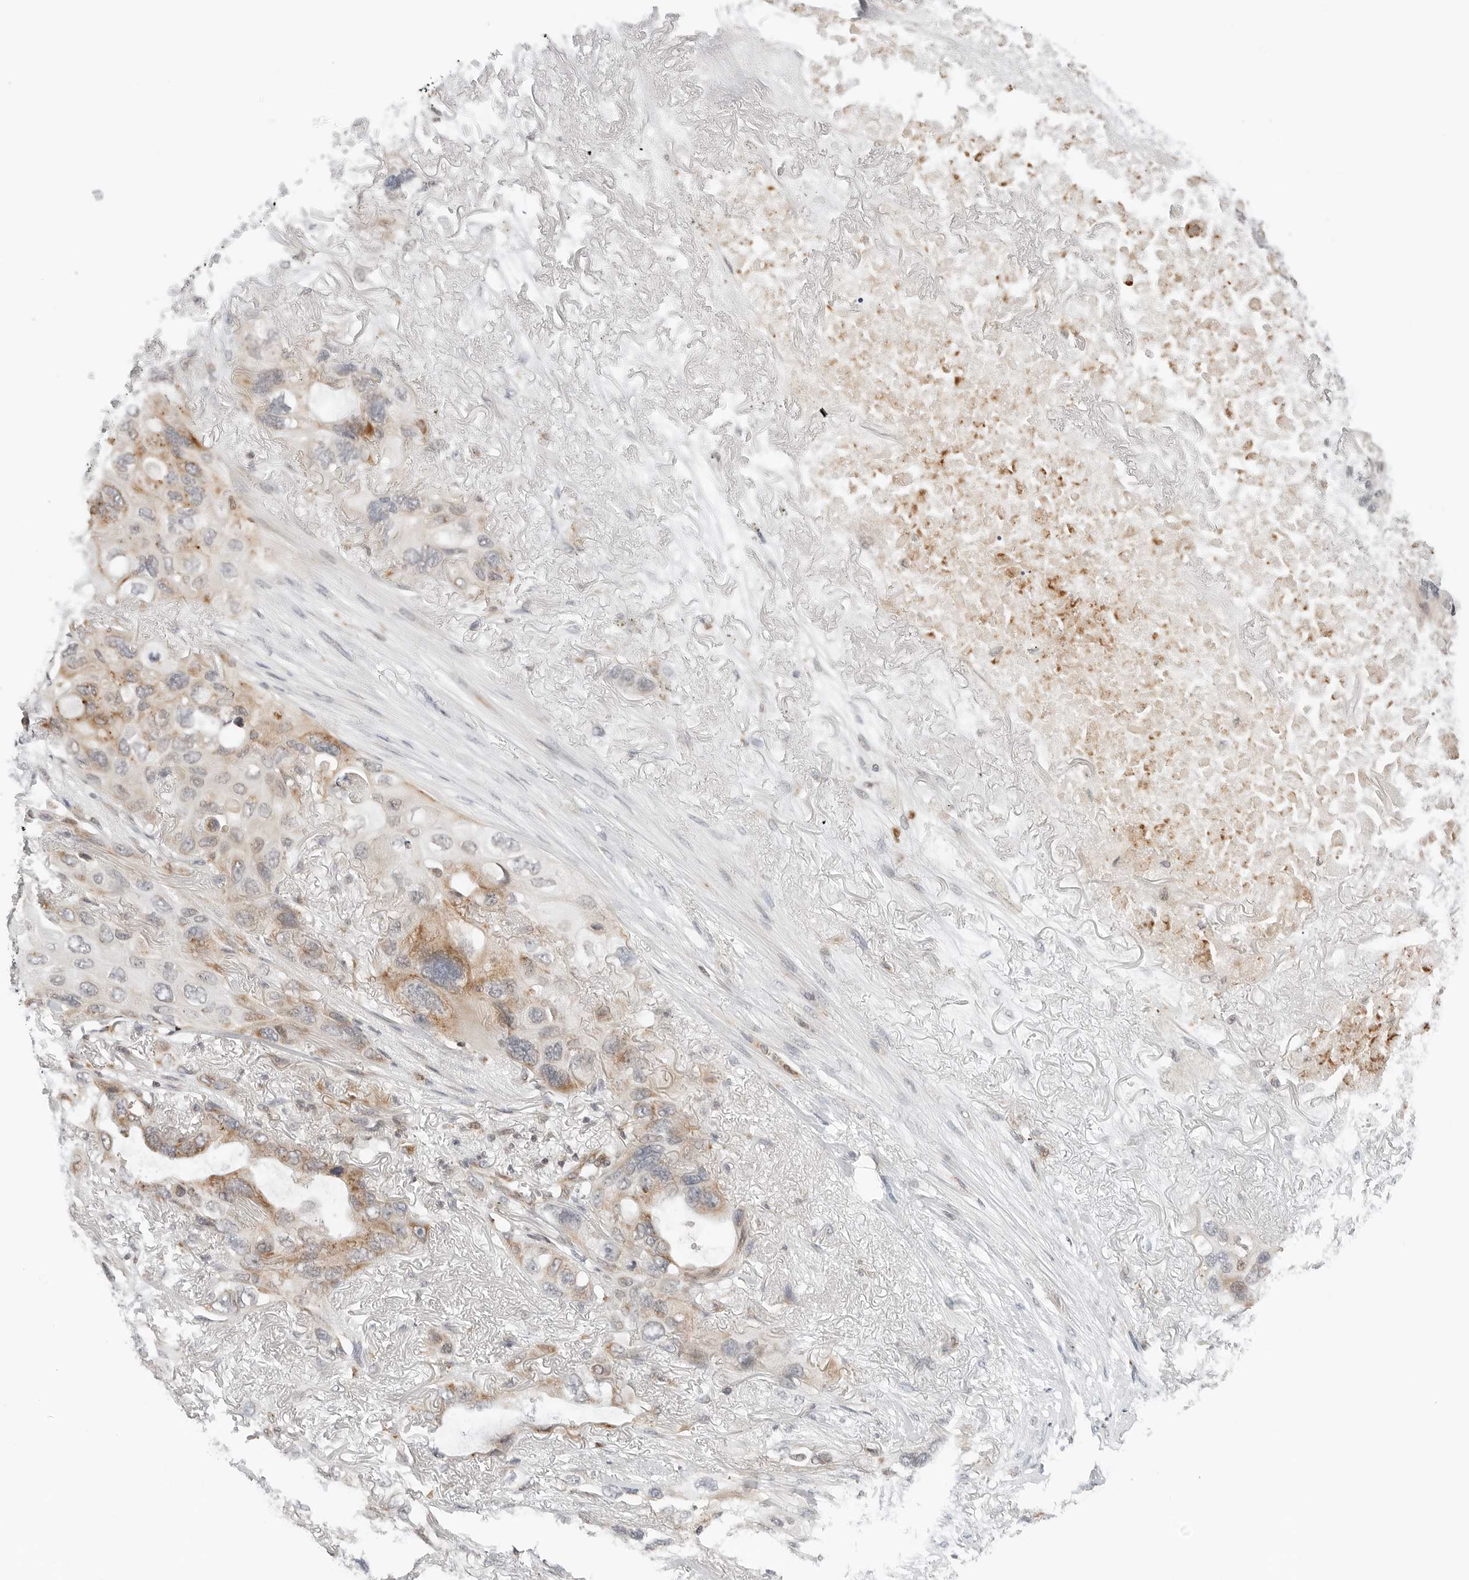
{"staining": {"intensity": "moderate", "quantity": "25%-75%", "location": "cytoplasmic/membranous"}, "tissue": "lung cancer", "cell_type": "Tumor cells", "image_type": "cancer", "snomed": [{"axis": "morphology", "description": "Squamous cell carcinoma, NOS"}, {"axis": "topography", "description": "Lung"}], "caption": "Immunohistochemistry image of neoplastic tissue: human lung cancer stained using IHC displays medium levels of moderate protein expression localized specifically in the cytoplasmic/membranous of tumor cells, appearing as a cytoplasmic/membranous brown color.", "gene": "DYRK4", "patient": {"sex": "female", "age": 73}}